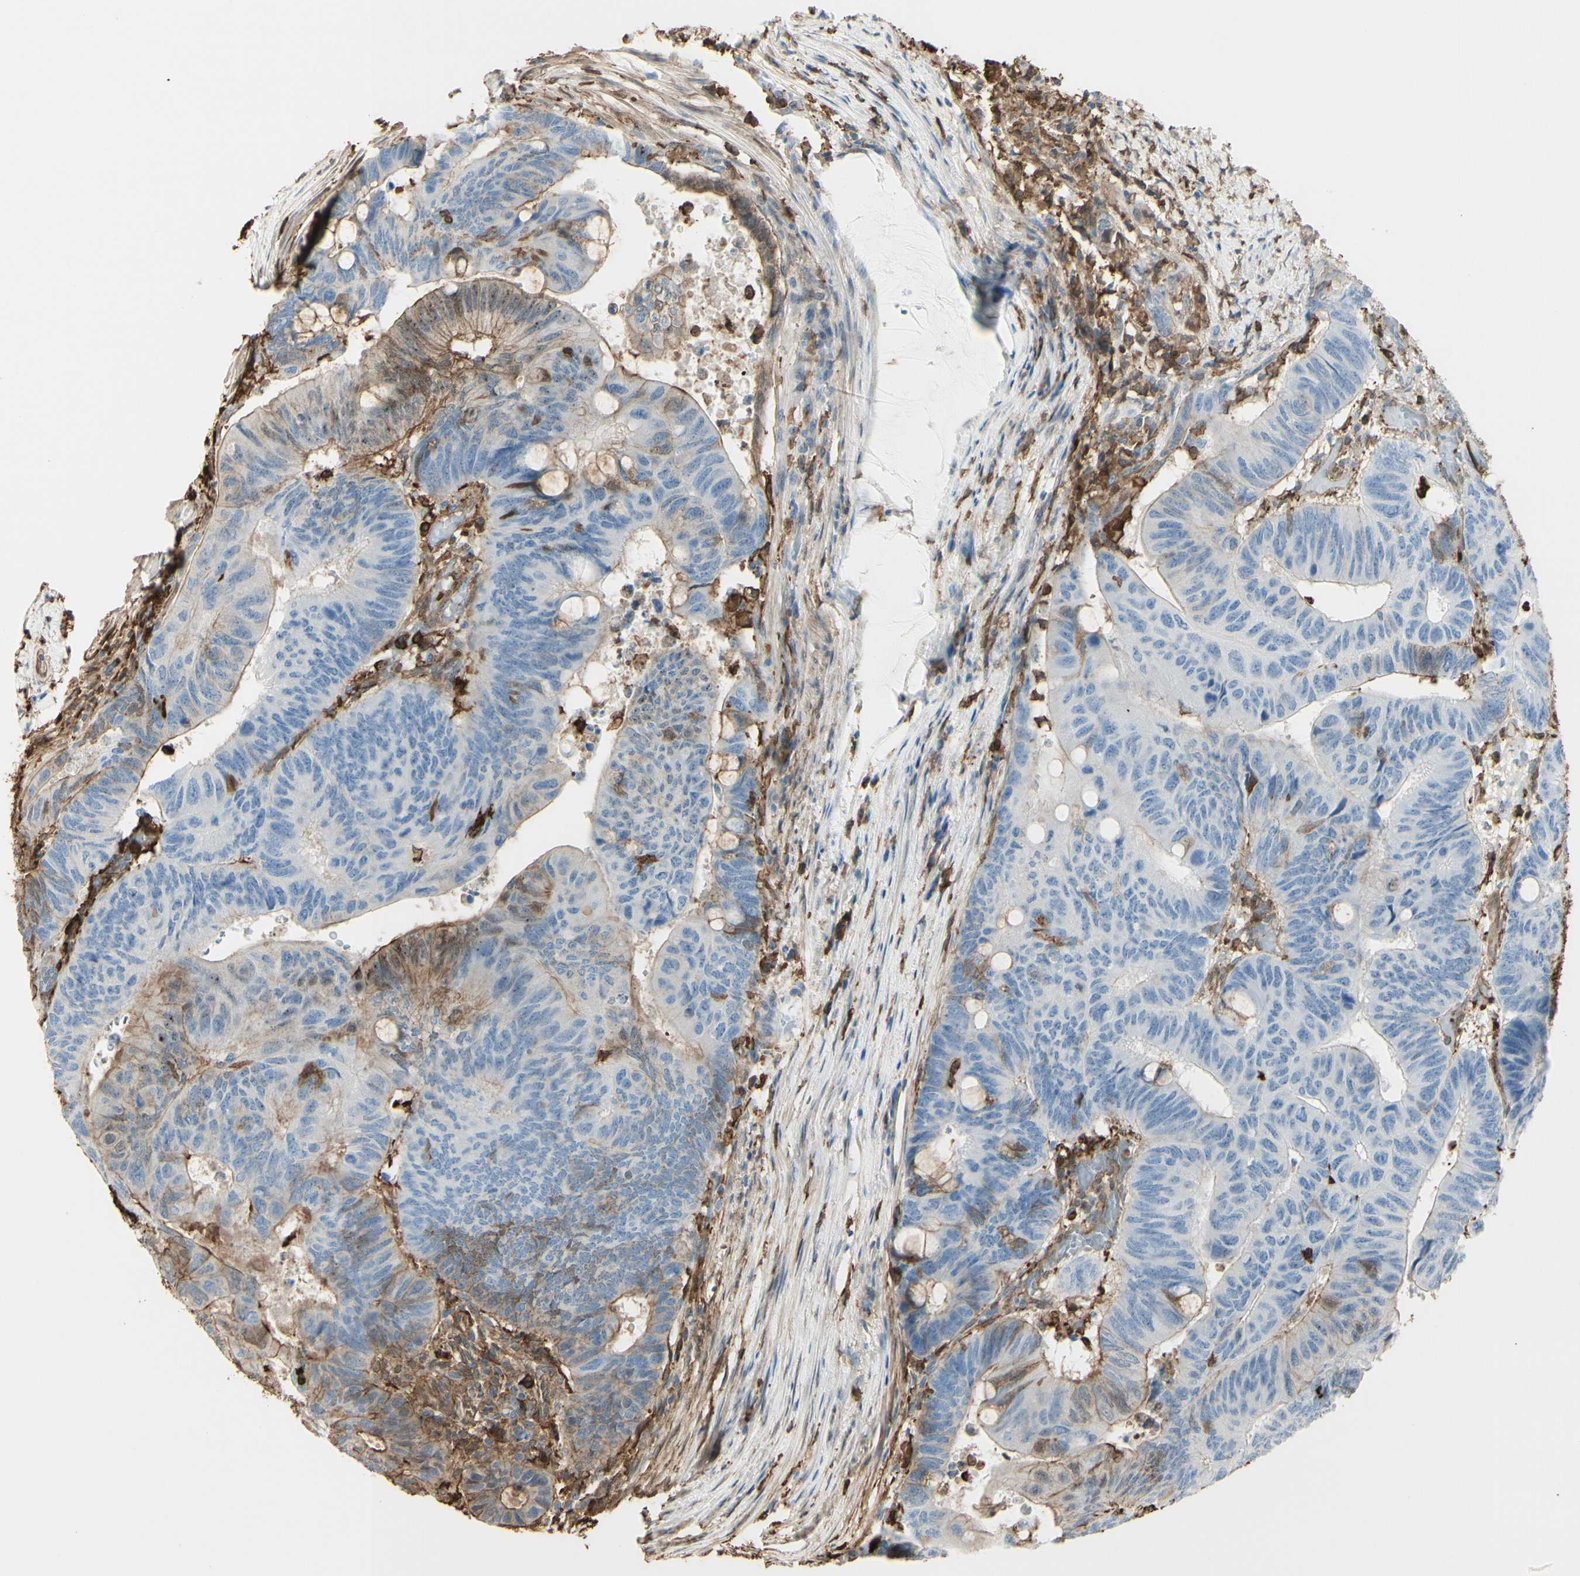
{"staining": {"intensity": "negative", "quantity": "none", "location": "none"}, "tissue": "colorectal cancer", "cell_type": "Tumor cells", "image_type": "cancer", "snomed": [{"axis": "morphology", "description": "Normal tissue, NOS"}, {"axis": "morphology", "description": "Adenocarcinoma, NOS"}, {"axis": "topography", "description": "Rectum"}, {"axis": "topography", "description": "Peripheral nerve tissue"}], "caption": "Tumor cells show no significant protein positivity in colorectal cancer (adenocarcinoma).", "gene": "GSN", "patient": {"sex": "male", "age": 92}}